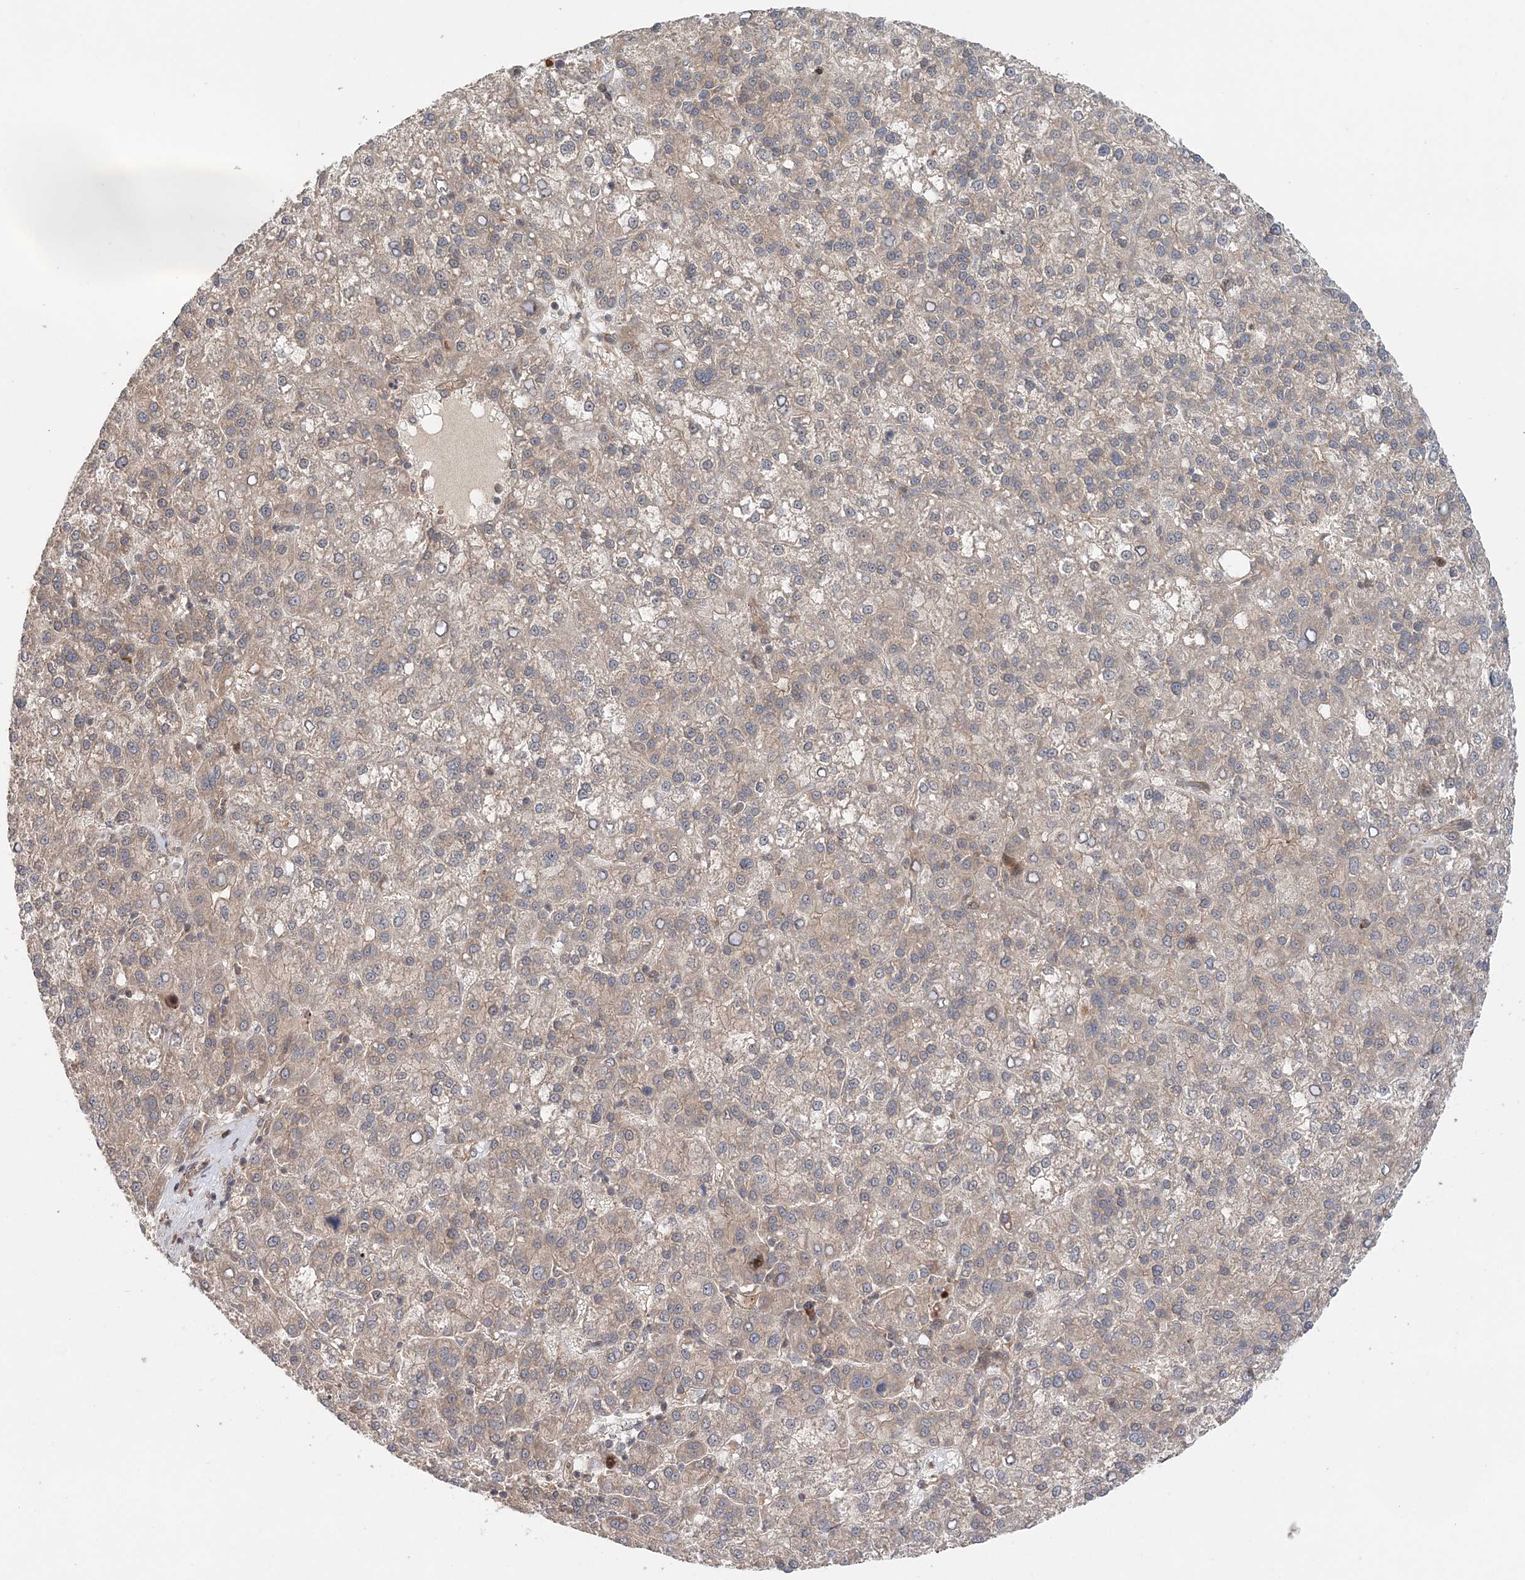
{"staining": {"intensity": "negative", "quantity": "none", "location": "none"}, "tissue": "liver cancer", "cell_type": "Tumor cells", "image_type": "cancer", "snomed": [{"axis": "morphology", "description": "Carcinoma, Hepatocellular, NOS"}, {"axis": "topography", "description": "Liver"}], "caption": "Protein analysis of liver cancer (hepatocellular carcinoma) shows no significant staining in tumor cells.", "gene": "UBTD2", "patient": {"sex": "female", "age": 58}}